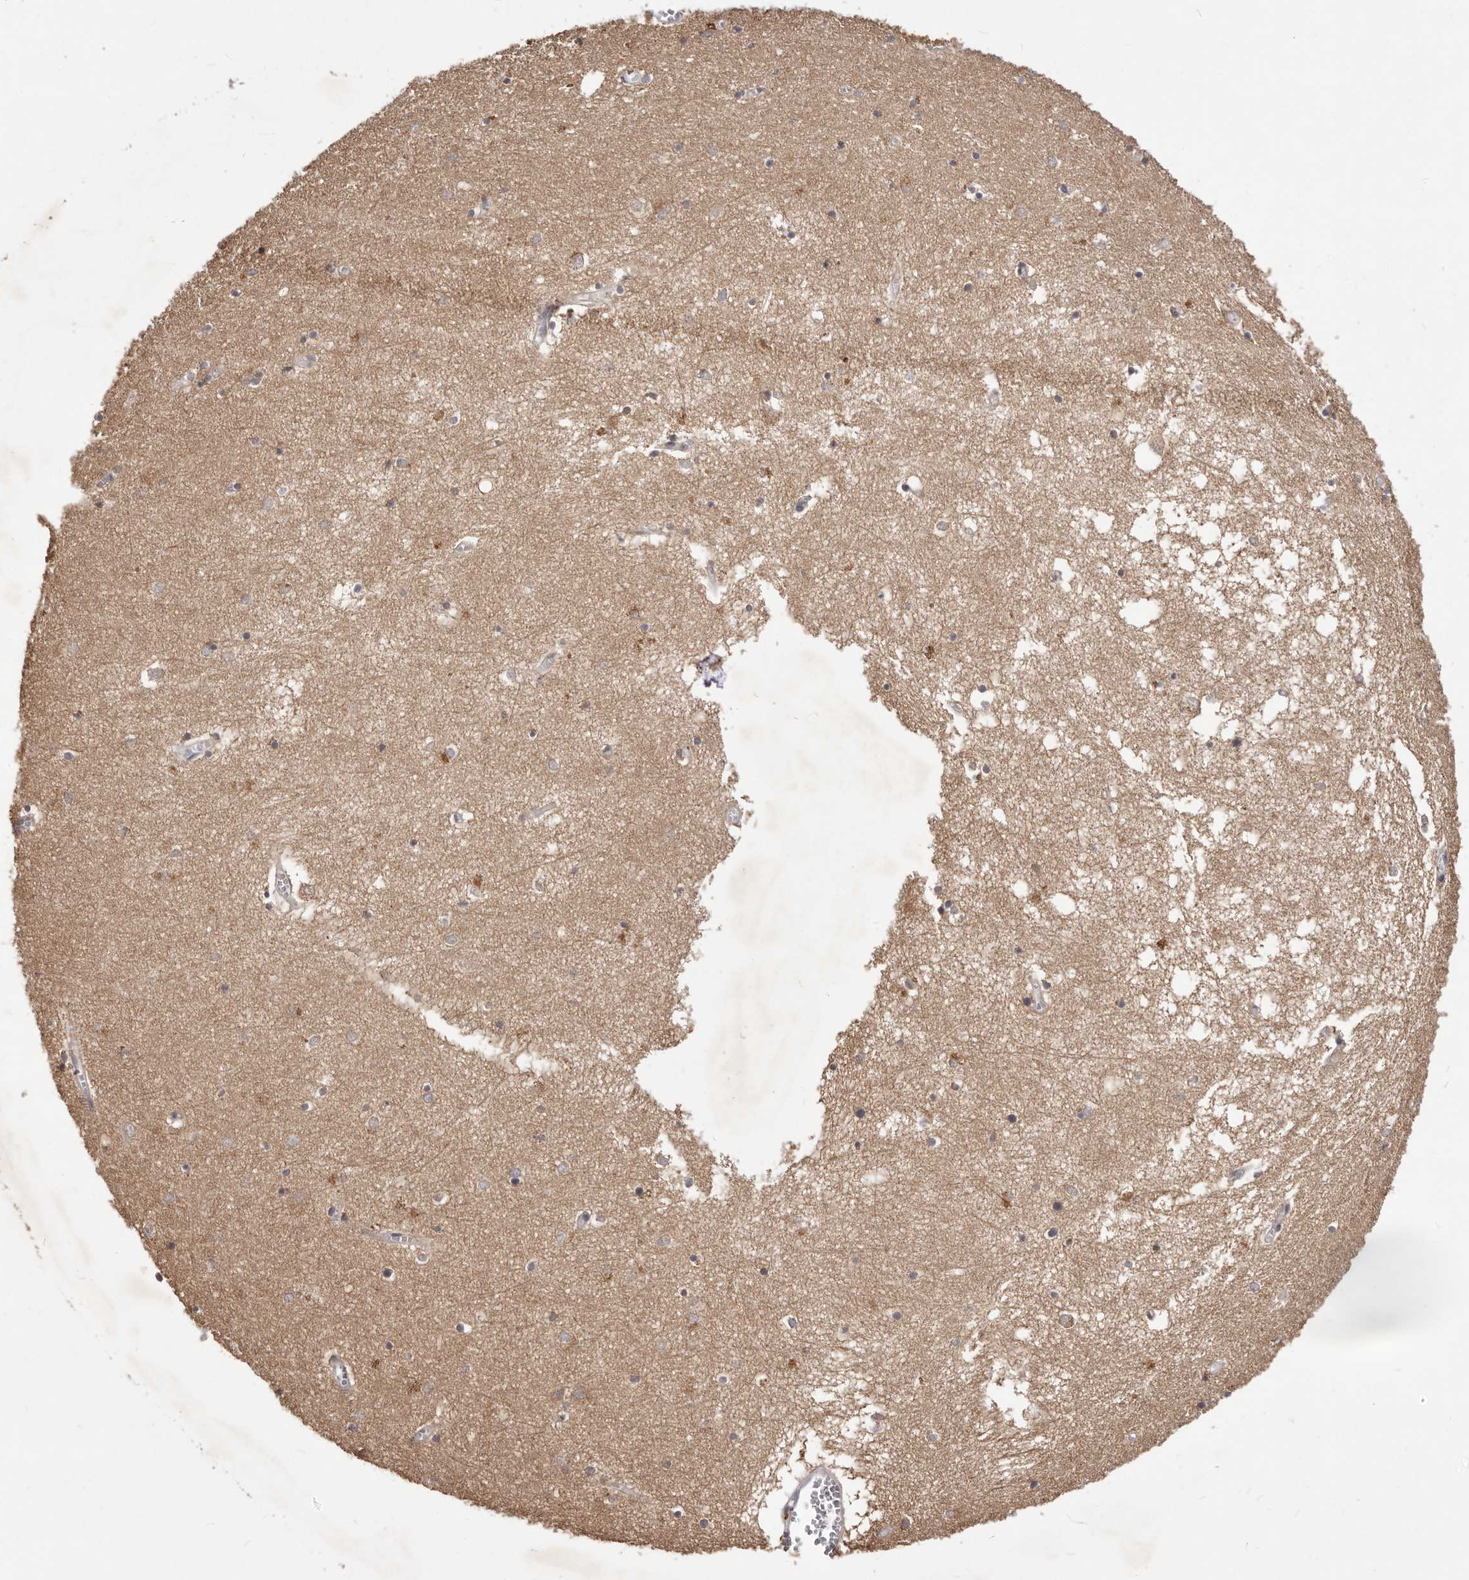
{"staining": {"intensity": "weak", "quantity": "<25%", "location": "cytoplasmic/membranous"}, "tissue": "hippocampus", "cell_type": "Glial cells", "image_type": "normal", "snomed": [{"axis": "morphology", "description": "Normal tissue, NOS"}, {"axis": "topography", "description": "Hippocampus"}], "caption": "This micrograph is of unremarkable hippocampus stained with immunohistochemistry to label a protein in brown with the nuclei are counter-stained blue. There is no expression in glial cells.", "gene": "TSPAN13", "patient": {"sex": "male", "age": 70}}